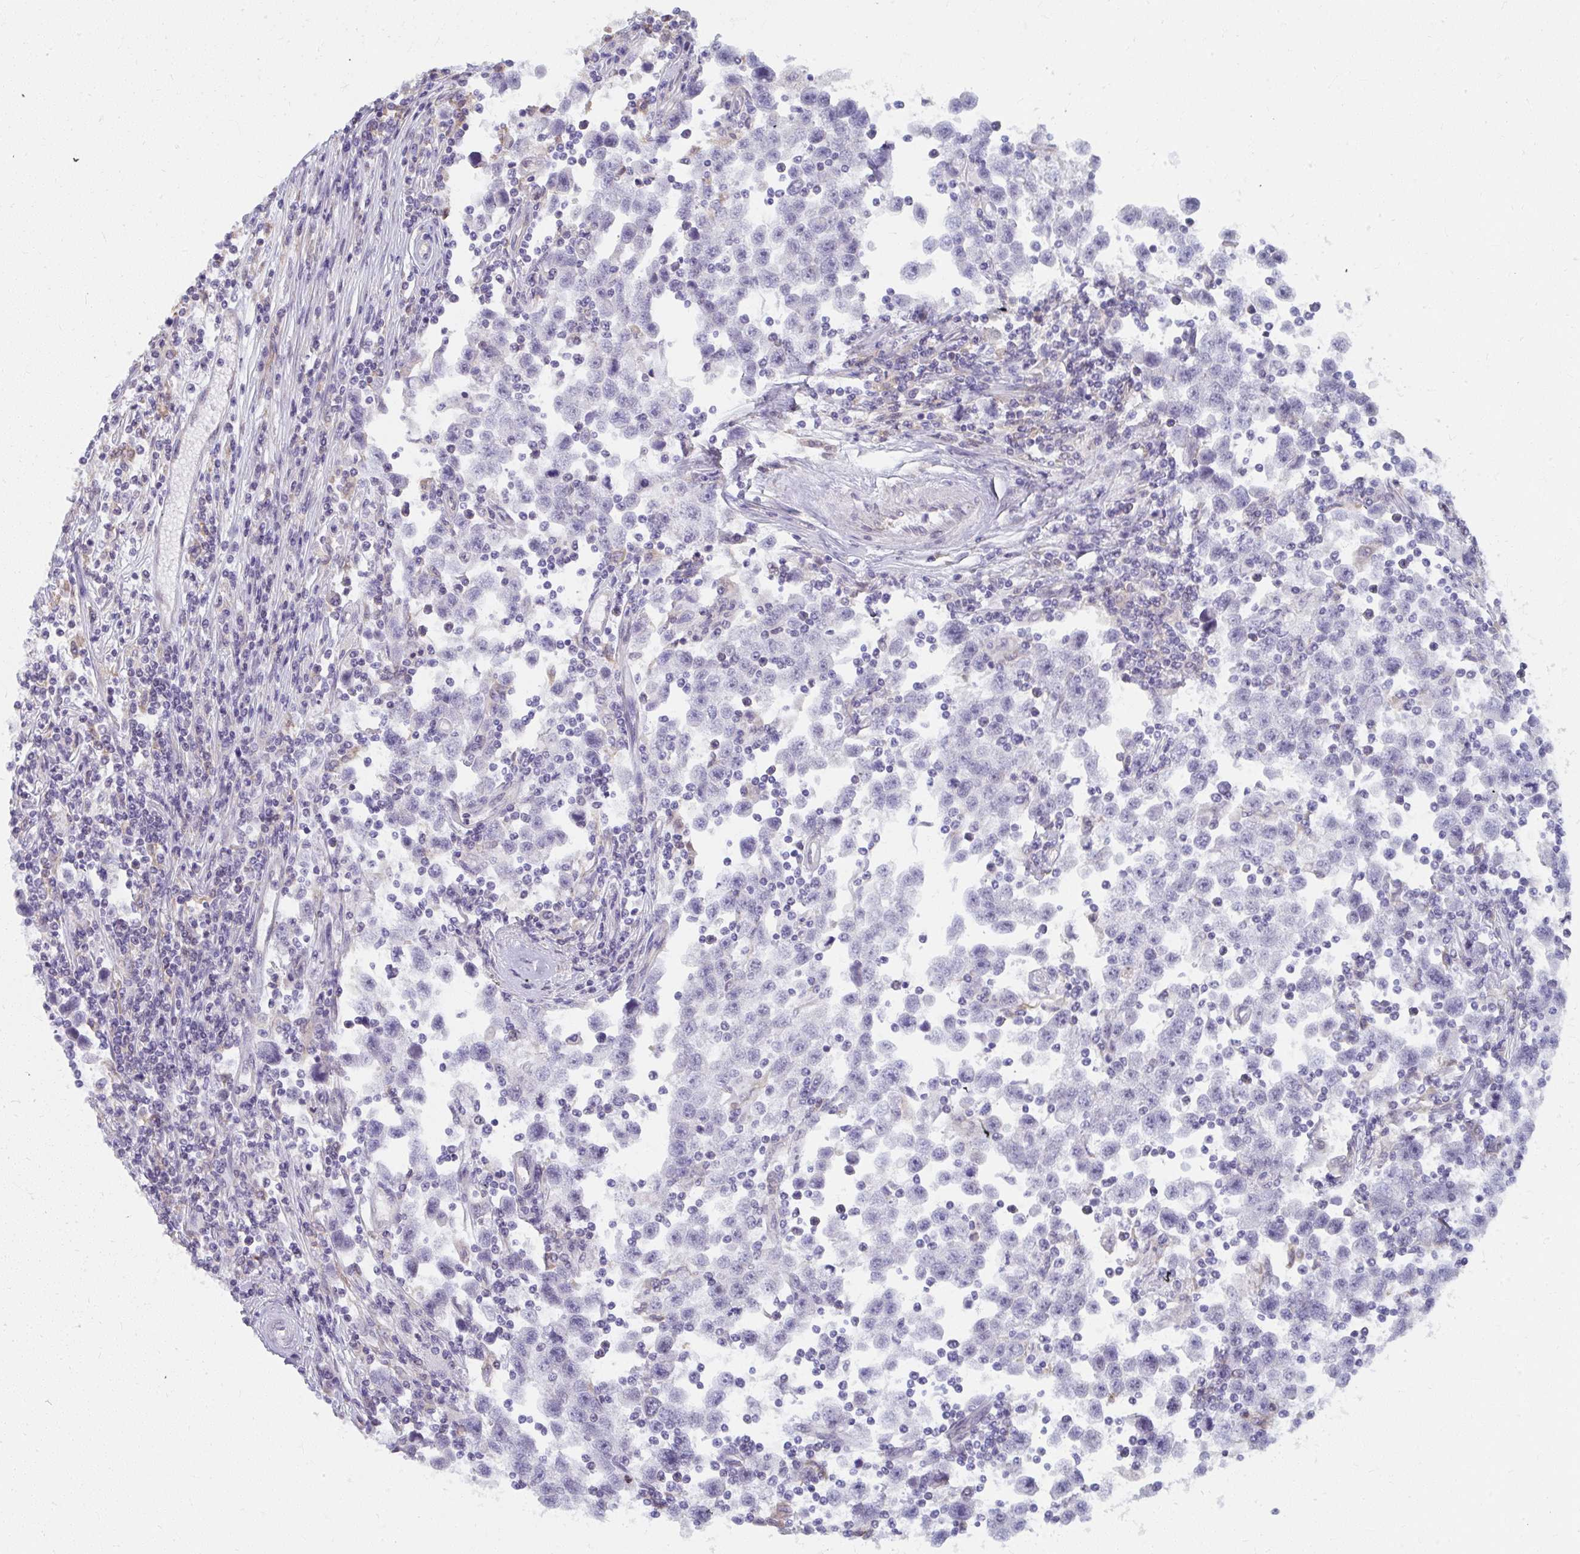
{"staining": {"intensity": "negative", "quantity": "none", "location": "none"}, "tissue": "testis cancer", "cell_type": "Tumor cells", "image_type": "cancer", "snomed": [{"axis": "morphology", "description": "Seminoma, NOS"}, {"axis": "topography", "description": "Testis"}], "caption": "An IHC photomicrograph of testis cancer is shown. There is no staining in tumor cells of testis cancer.", "gene": "NMNAT1", "patient": {"sex": "male", "age": 31}}